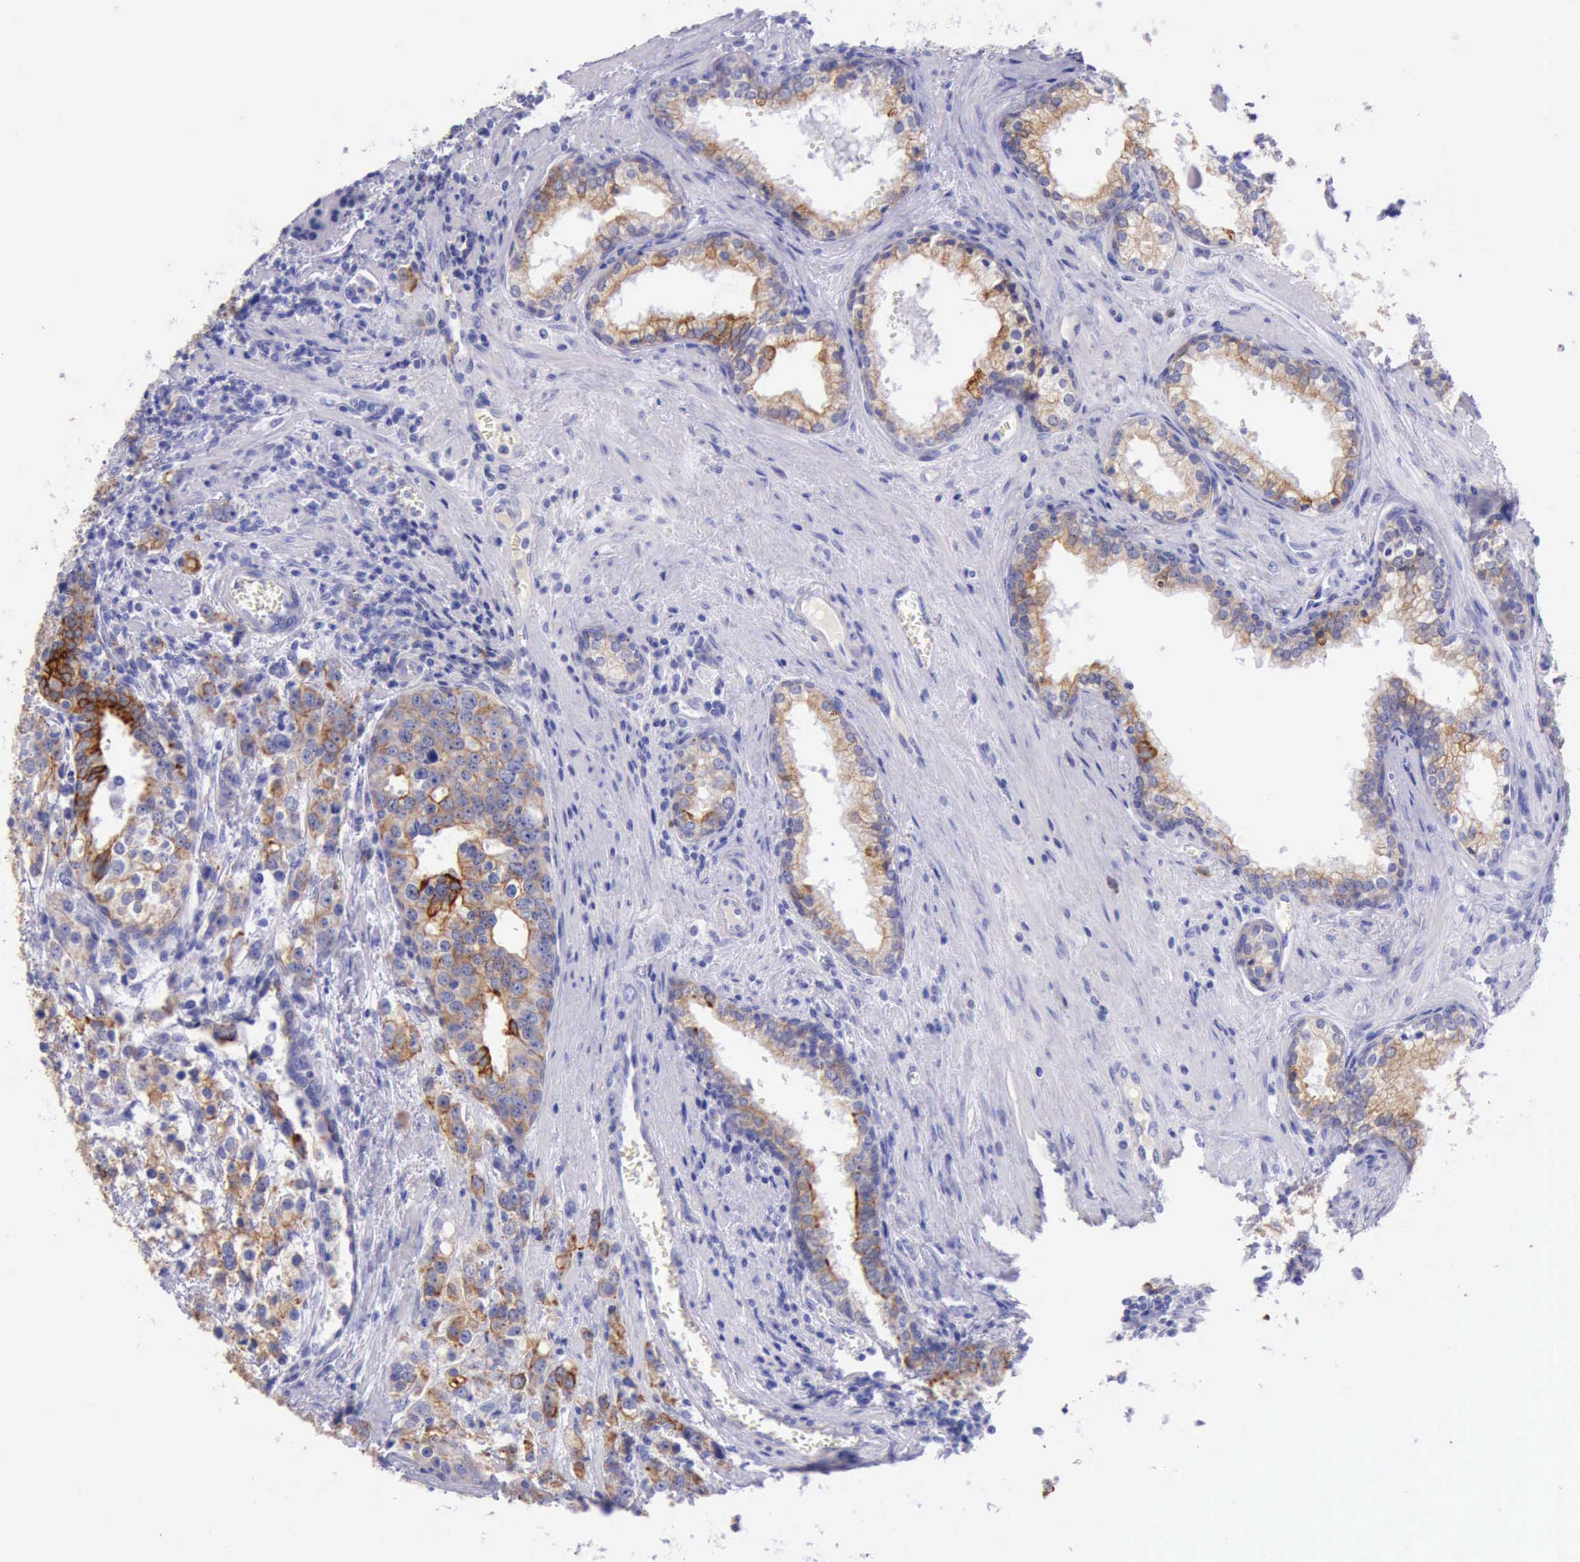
{"staining": {"intensity": "moderate", "quantity": ">75%", "location": "cytoplasmic/membranous"}, "tissue": "prostate cancer", "cell_type": "Tumor cells", "image_type": "cancer", "snomed": [{"axis": "morphology", "description": "Adenocarcinoma, High grade"}, {"axis": "topography", "description": "Prostate"}], "caption": "High-grade adenocarcinoma (prostate) was stained to show a protein in brown. There is medium levels of moderate cytoplasmic/membranous expression in about >75% of tumor cells. The protein of interest is shown in brown color, while the nuclei are stained blue.", "gene": "KRT8", "patient": {"sex": "male", "age": 71}}